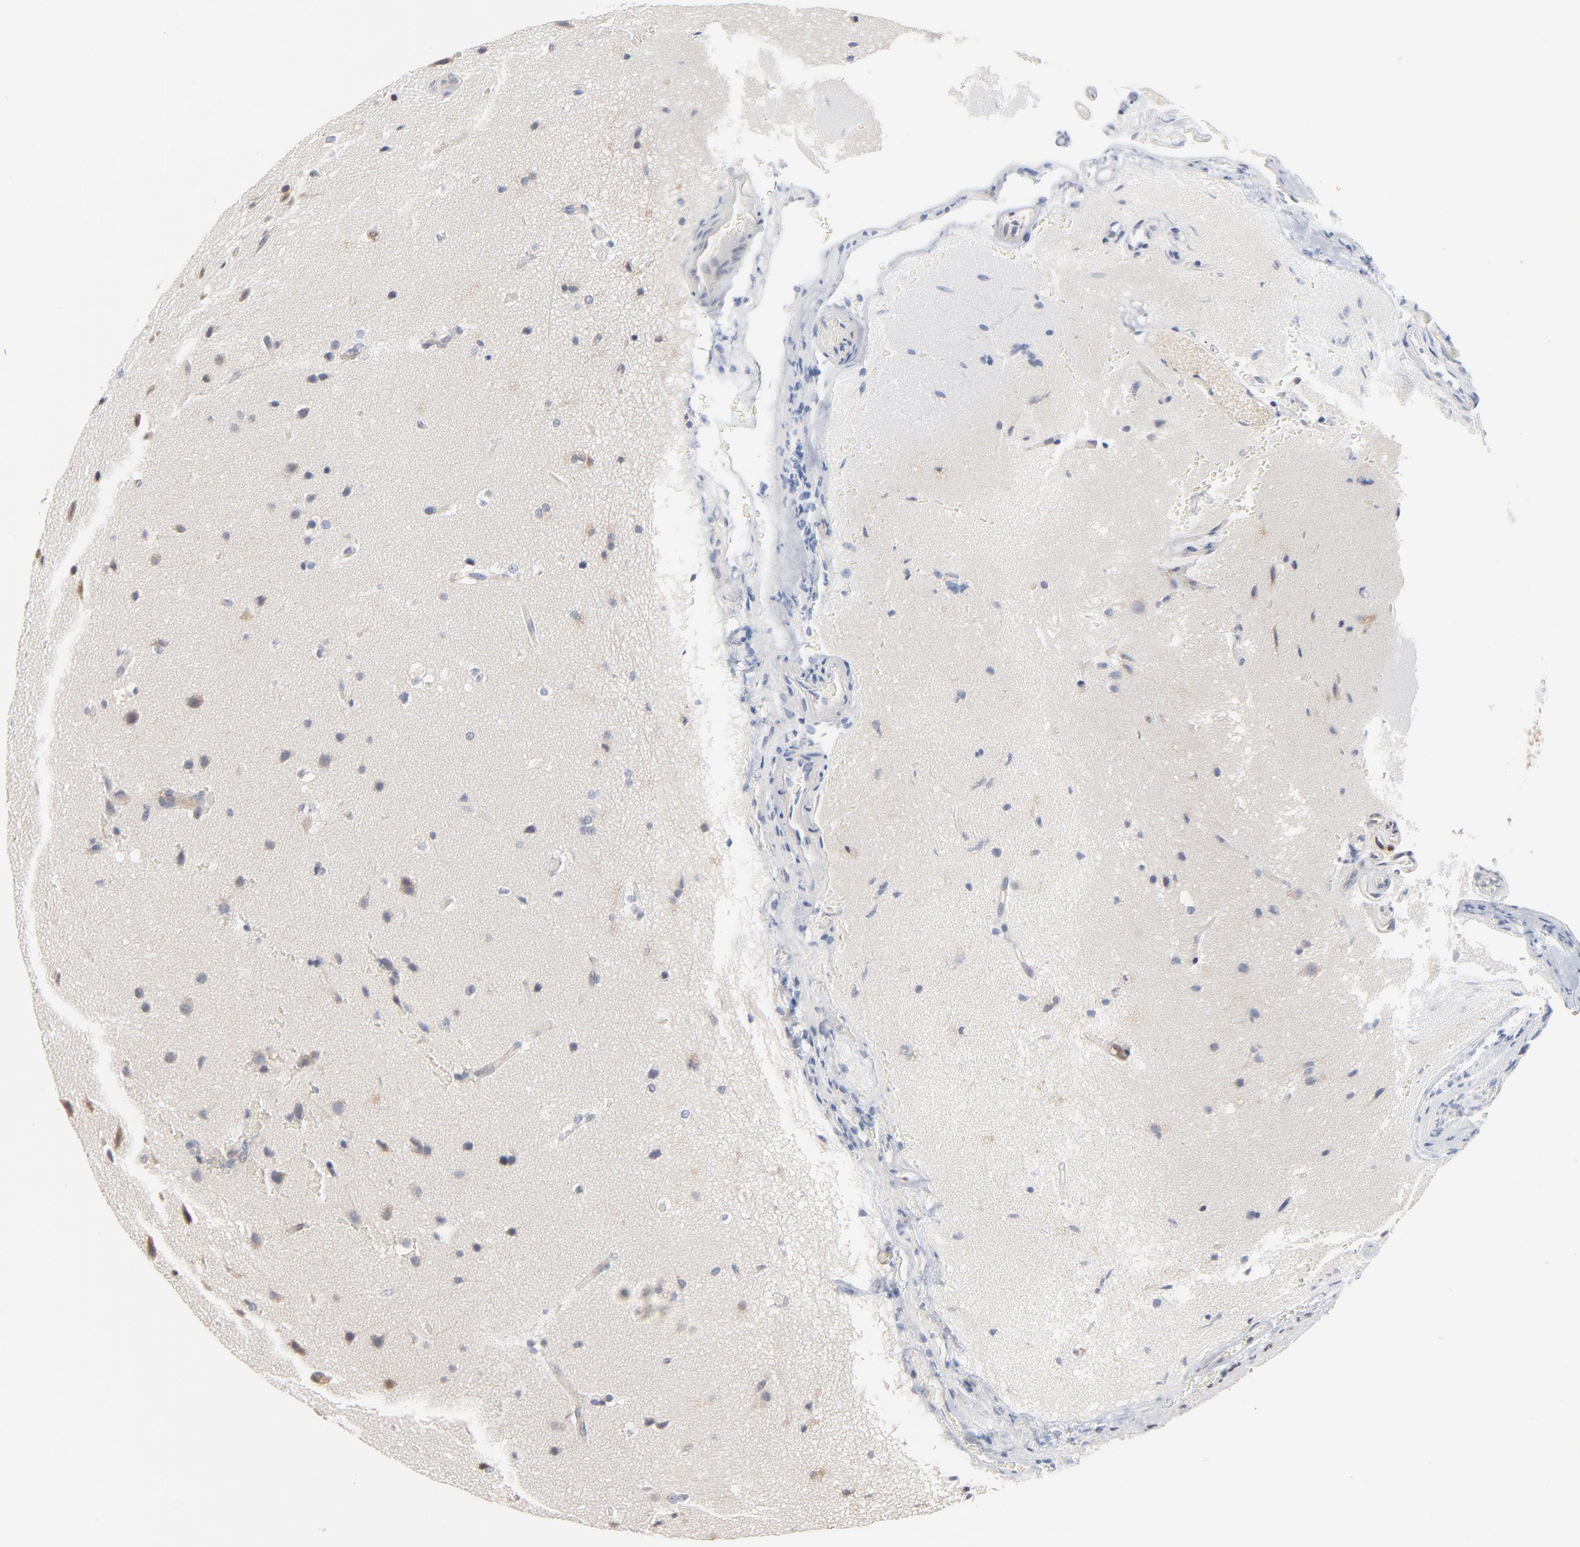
{"staining": {"intensity": "weak", "quantity": "<25%", "location": "cytoplasmic/membranous"}, "tissue": "glioma", "cell_type": "Tumor cells", "image_type": "cancer", "snomed": [{"axis": "morphology", "description": "Glioma, malignant, Low grade"}, {"axis": "topography", "description": "Cerebral cortex"}], "caption": "This is a photomicrograph of immunohistochemistry (IHC) staining of low-grade glioma (malignant), which shows no expression in tumor cells.", "gene": "EPCAM", "patient": {"sex": "female", "age": 47}}